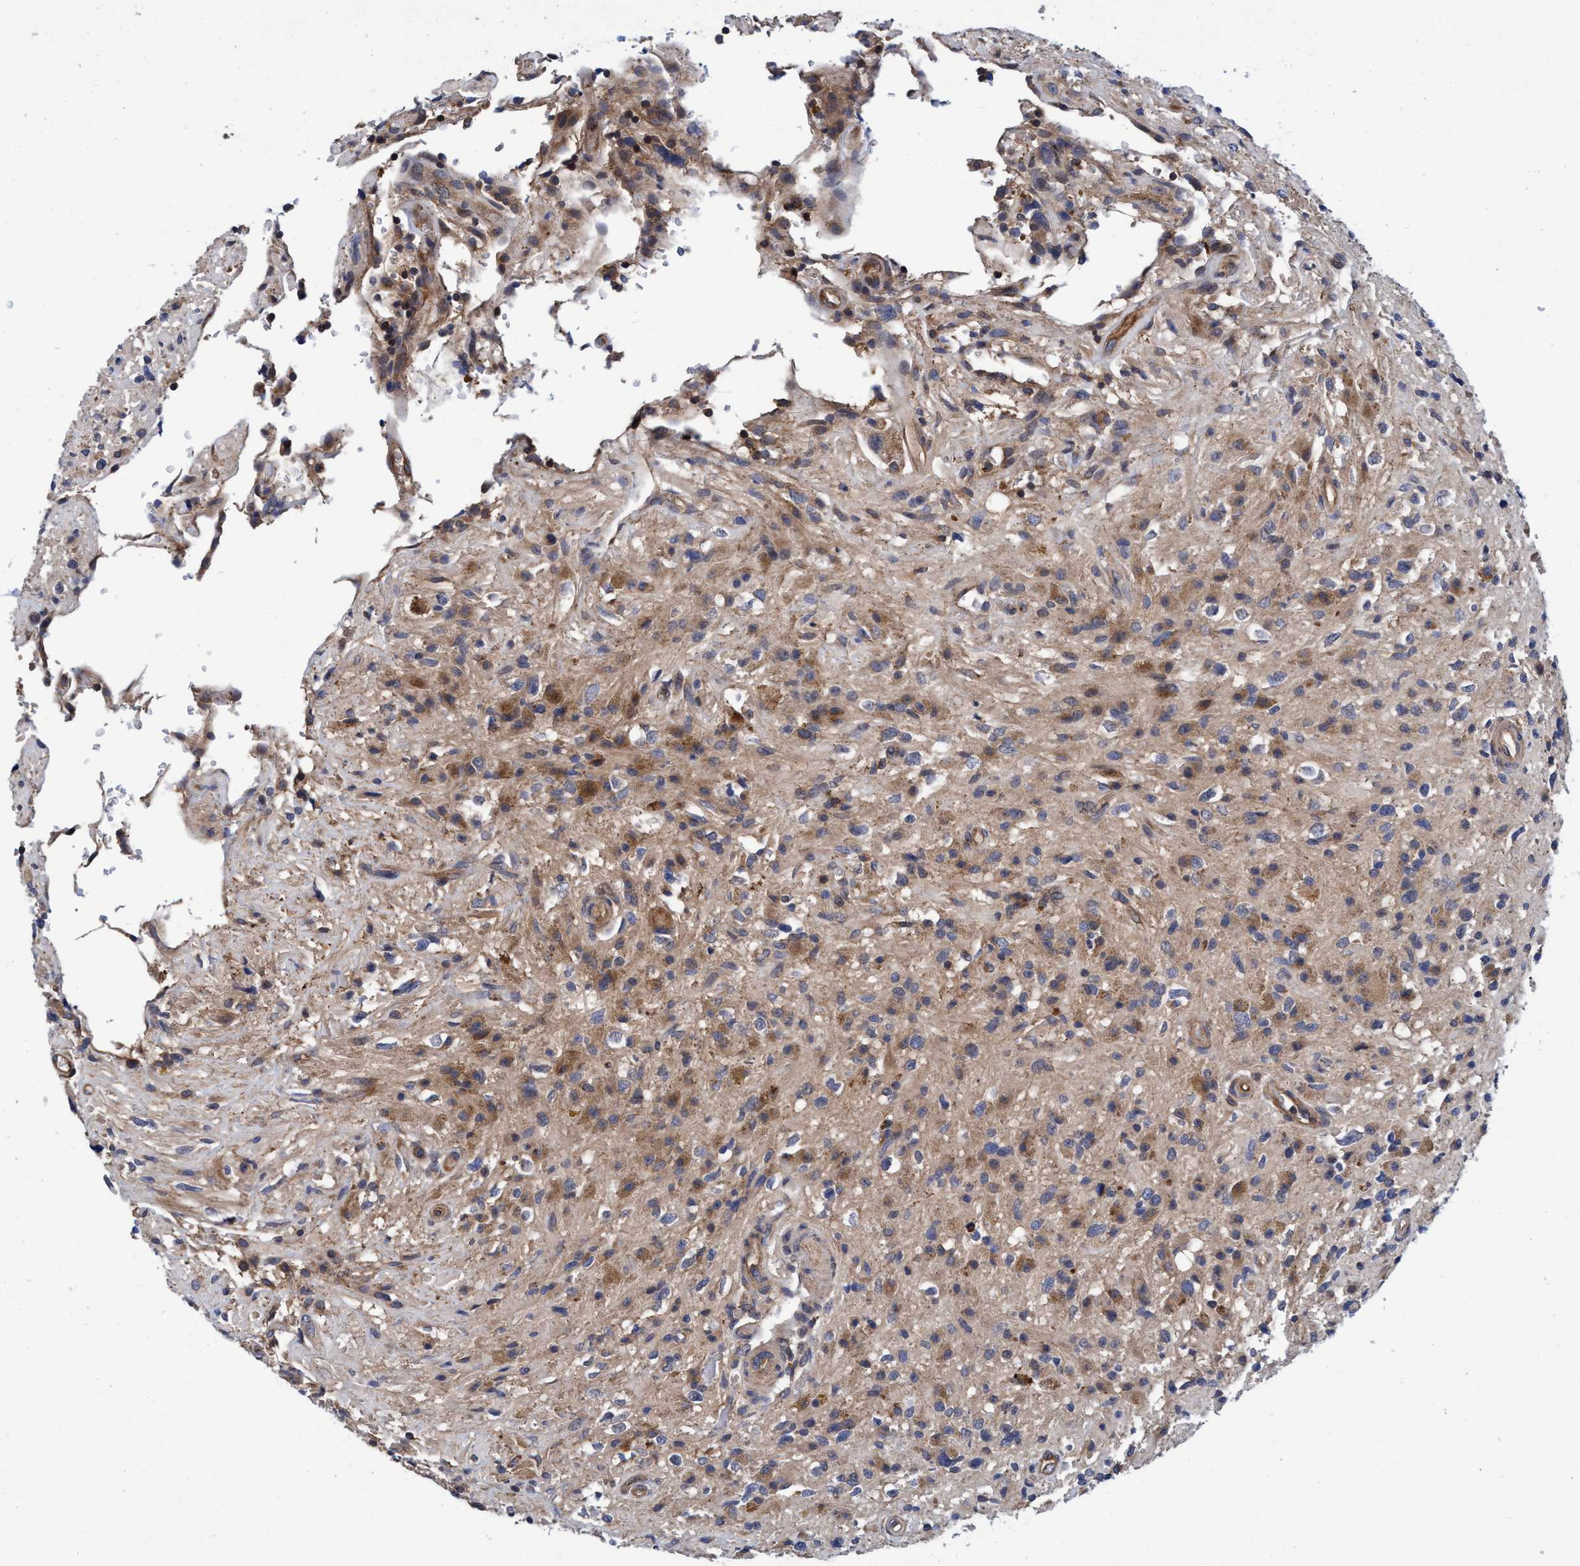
{"staining": {"intensity": "moderate", "quantity": ">75%", "location": "cytoplasmic/membranous"}, "tissue": "glioma", "cell_type": "Tumor cells", "image_type": "cancer", "snomed": [{"axis": "morphology", "description": "Glioma, malignant, High grade"}, {"axis": "topography", "description": "Brain"}], "caption": "An image of human malignant glioma (high-grade) stained for a protein demonstrates moderate cytoplasmic/membranous brown staining in tumor cells.", "gene": "CALCOCO2", "patient": {"sex": "male", "age": 33}}